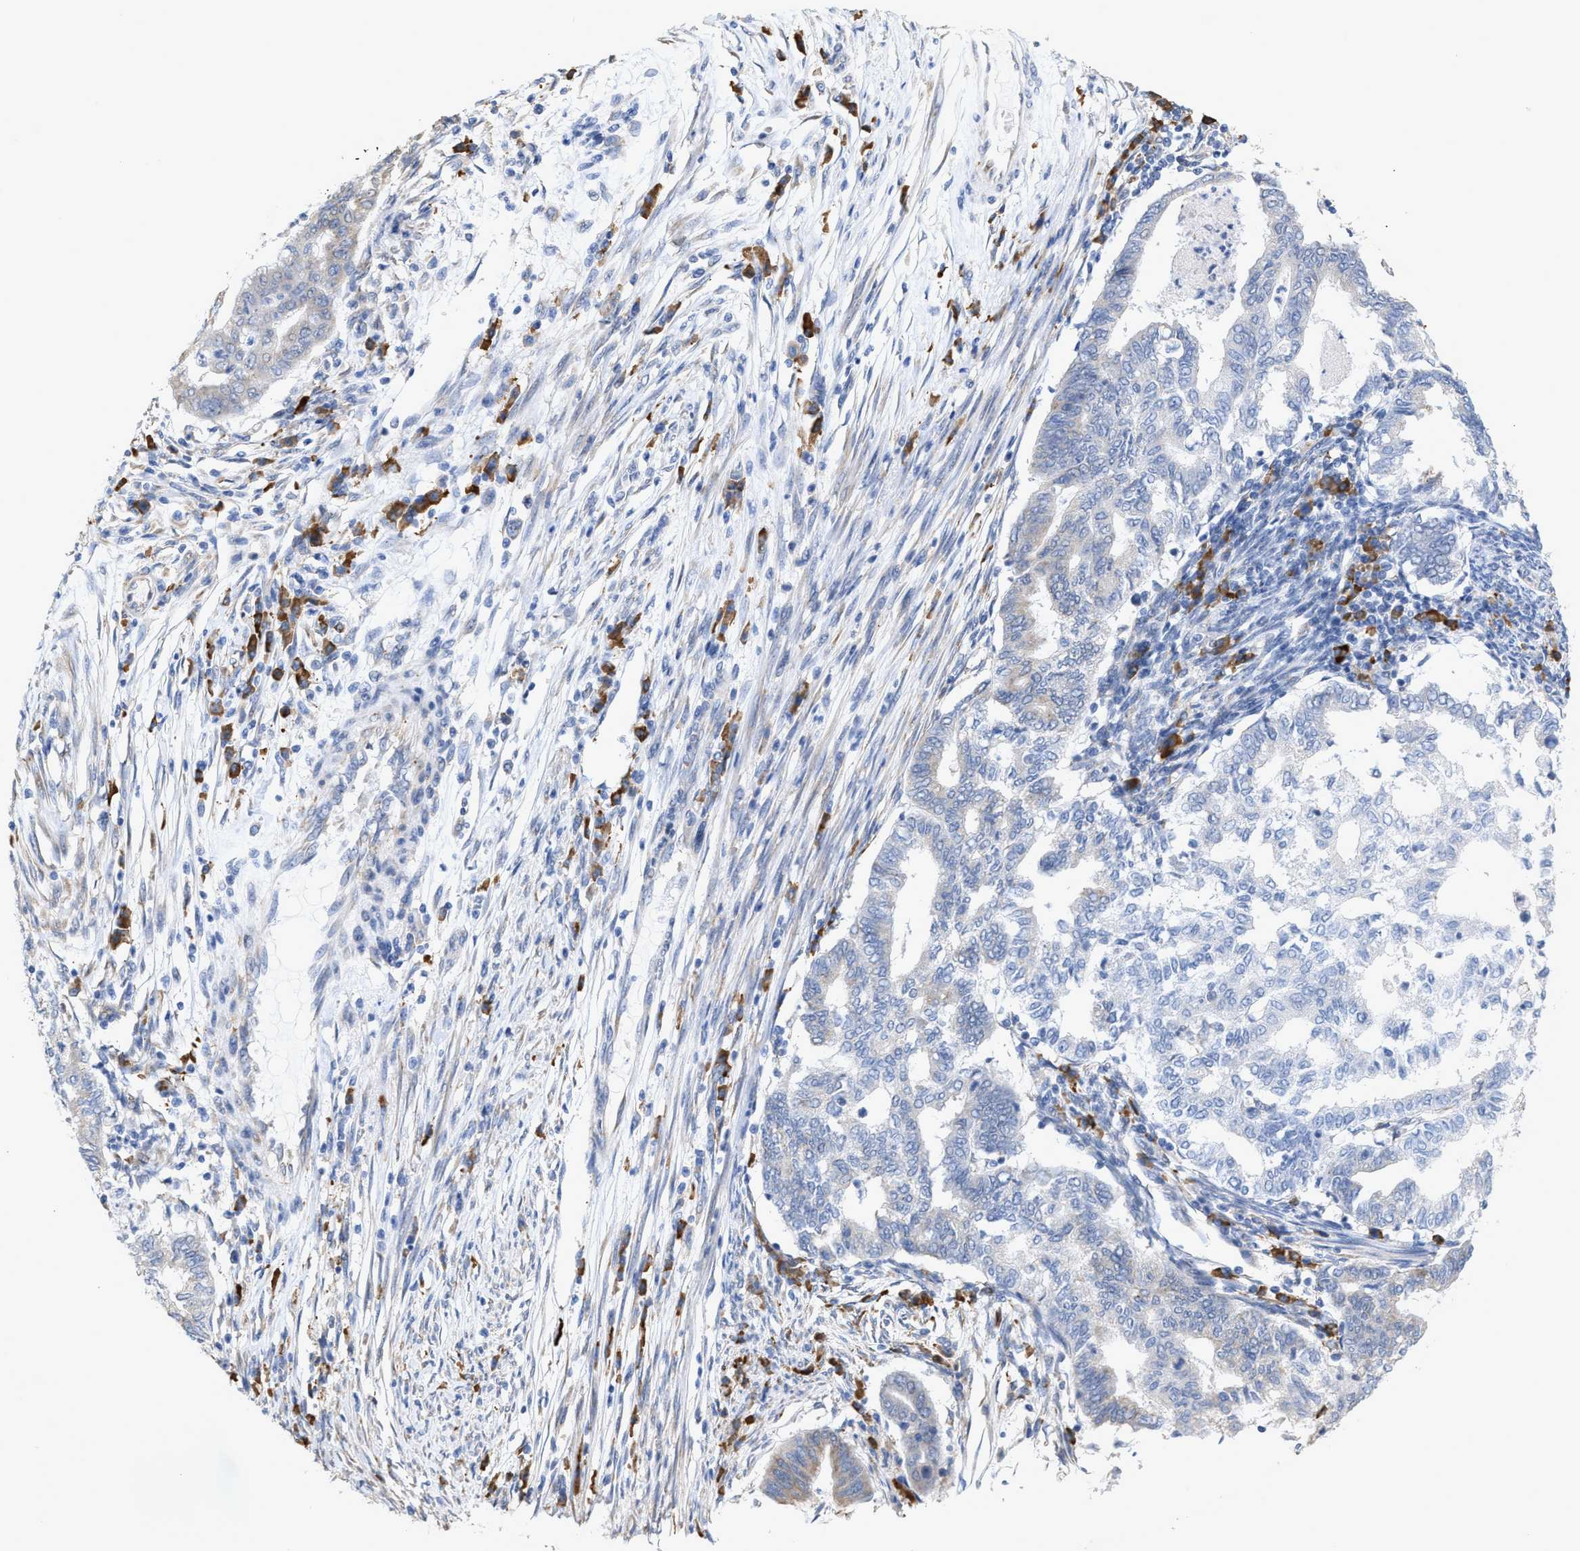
{"staining": {"intensity": "negative", "quantity": "none", "location": "none"}, "tissue": "endometrial cancer", "cell_type": "Tumor cells", "image_type": "cancer", "snomed": [{"axis": "morphology", "description": "Polyp, NOS"}, {"axis": "morphology", "description": "Adenocarcinoma, NOS"}, {"axis": "morphology", "description": "Adenoma, NOS"}, {"axis": "topography", "description": "Endometrium"}], "caption": "A micrograph of endometrial cancer stained for a protein exhibits no brown staining in tumor cells.", "gene": "RYR2", "patient": {"sex": "female", "age": 79}}